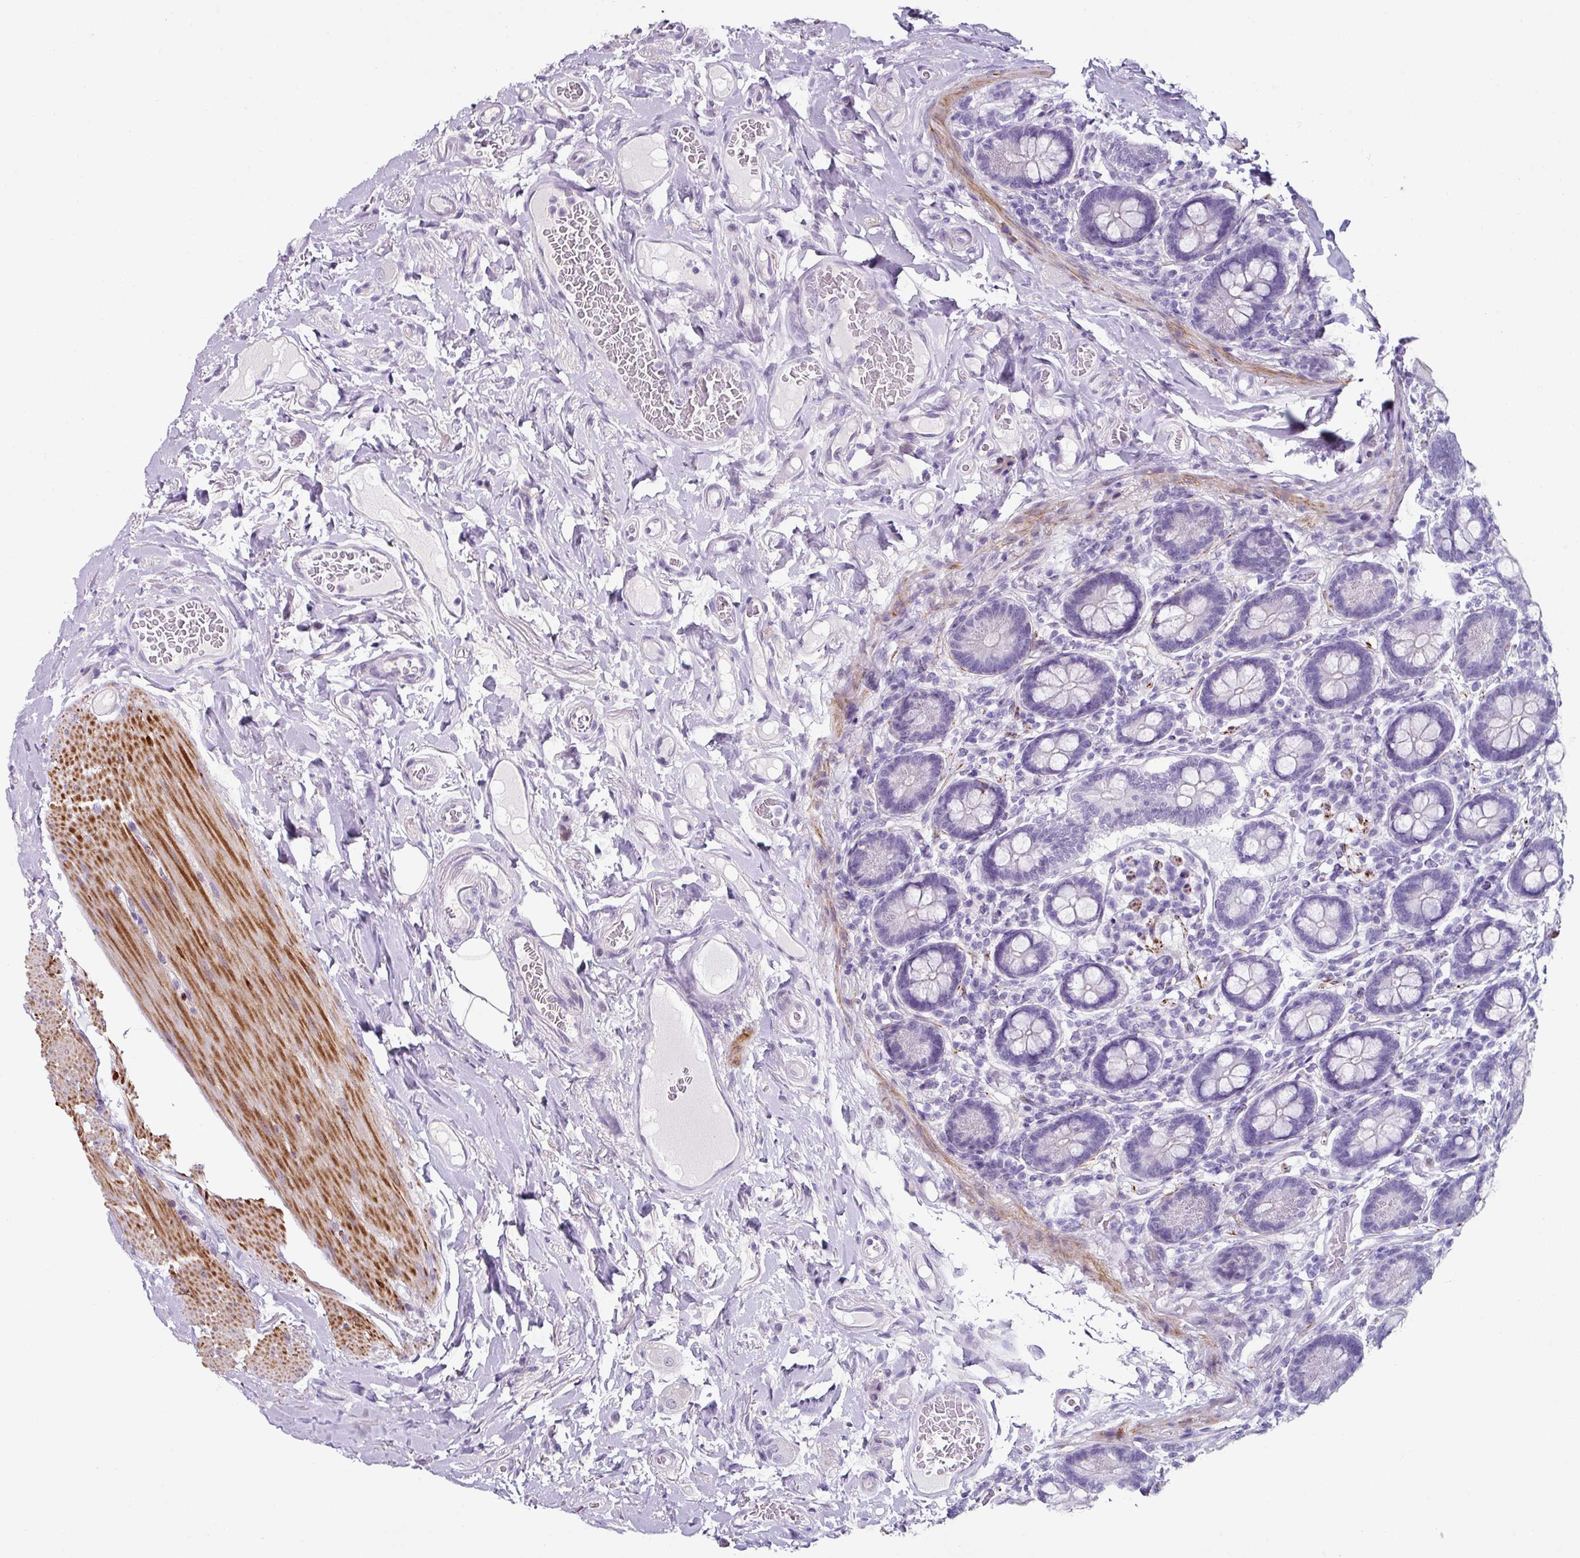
{"staining": {"intensity": "negative", "quantity": "none", "location": "none"}, "tissue": "small intestine", "cell_type": "Glandular cells", "image_type": "normal", "snomed": [{"axis": "morphology", "description": "Normal tissue, NOS"}, {"axis": "topography", "description": "Small intestine"}], "caption": "Photomicrograph shows no protein expression in glandular cells of unremarkable small intestine. Nuclei are stained in blue.", "gene": "TRA2A", "patient": {"sex": "female", "age": 64}}